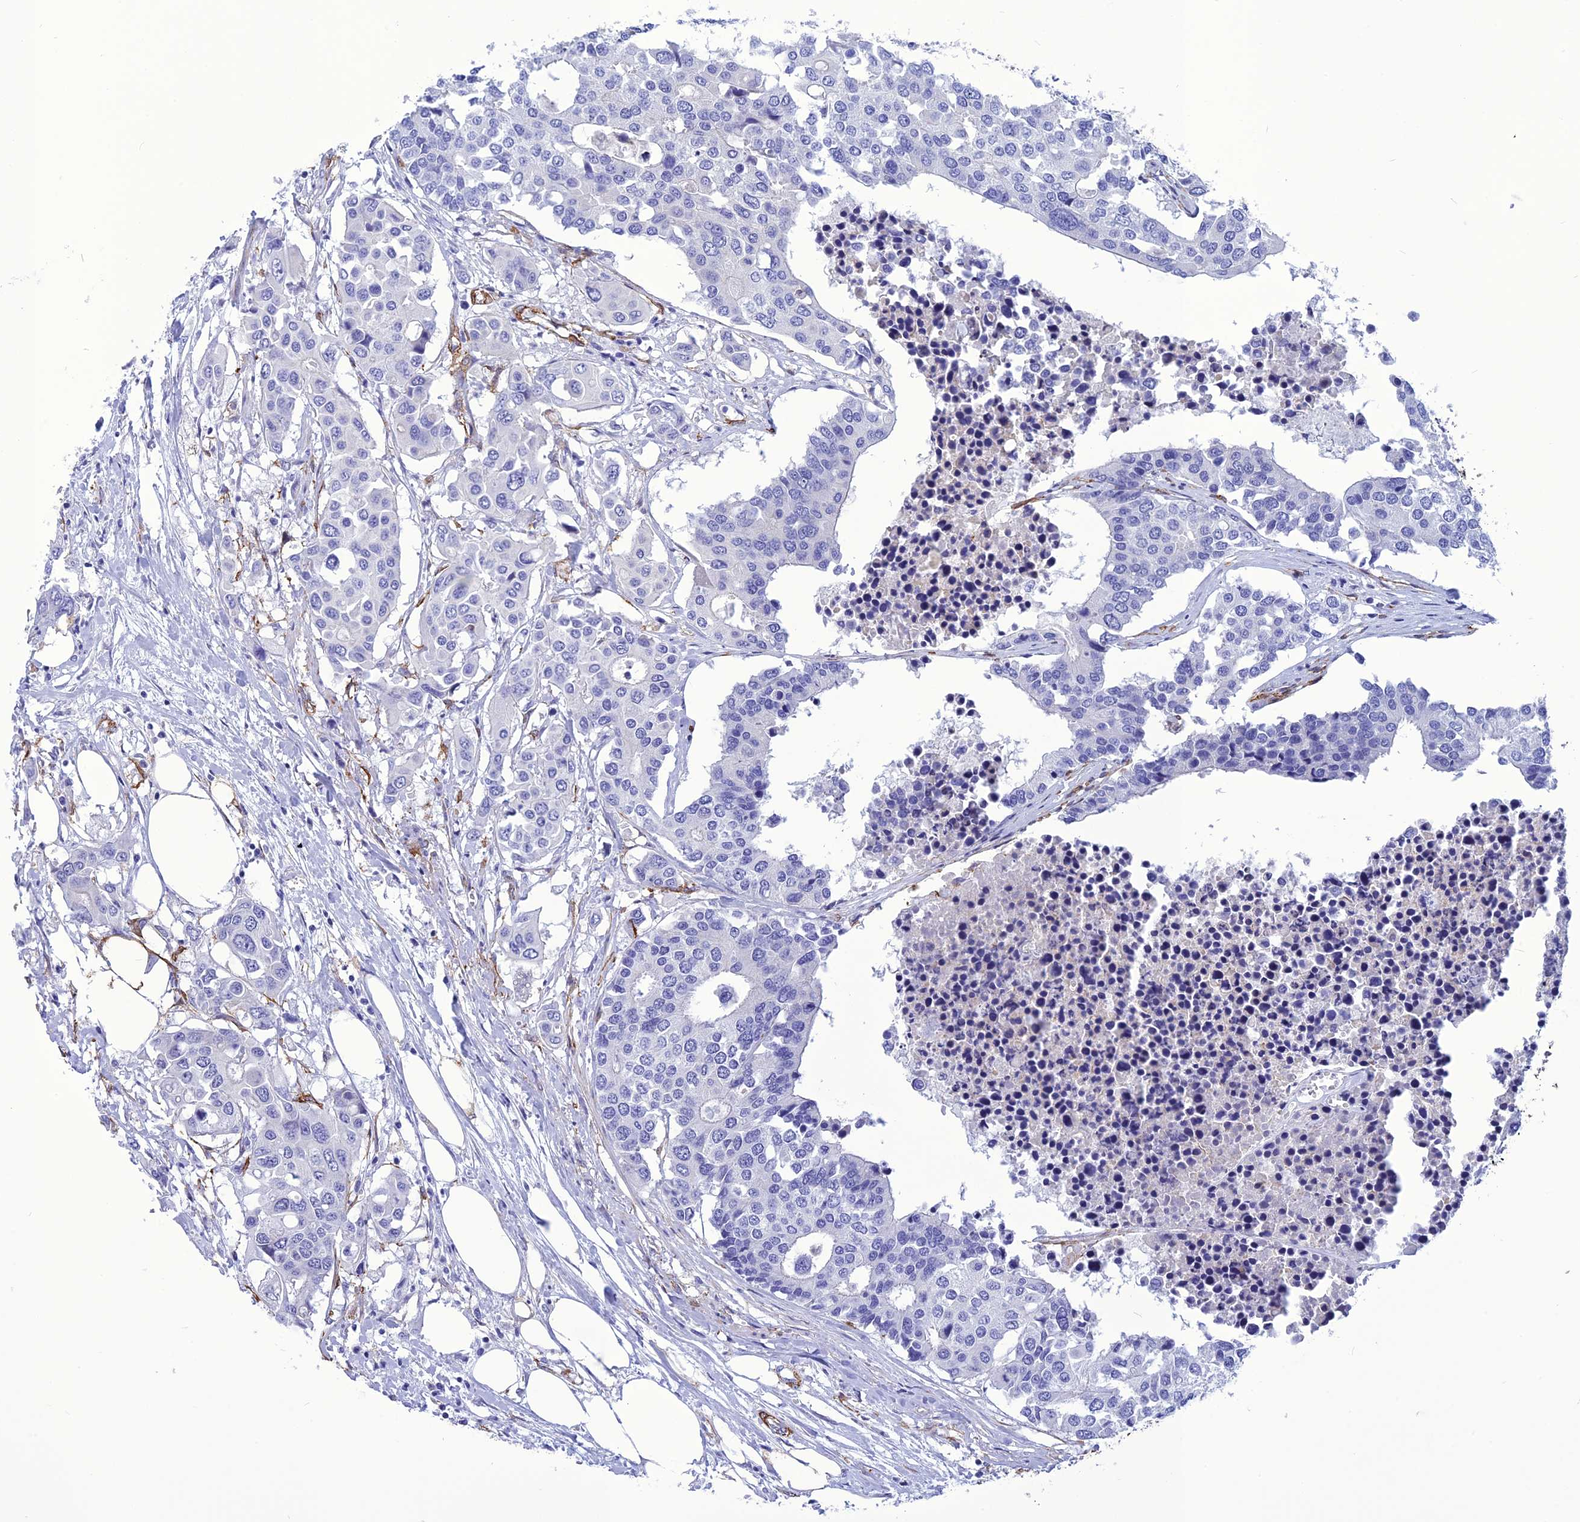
{"staining": {"intensity": "negative", "quantity": "none", "location": "none"}, "tissue": "colorectal cancer", "cell_type": "Tumor cells", "image_type": "cancer", "snomed": [{"axis": "morphology", "description": "Adenocarcinoma, NOS"}, {"axis": "topography", "description": "Colon"}], "caption": "Immunohistochemical staining of adenocarcinoma (colorectal) exhibits no significant positivity in tumor cells. (DAB (3,3'-diaminobenzidine) immunohistochemistry, high magnification).", "gene": "NKD1", "patient": {"sex": "male", "age": 77}}